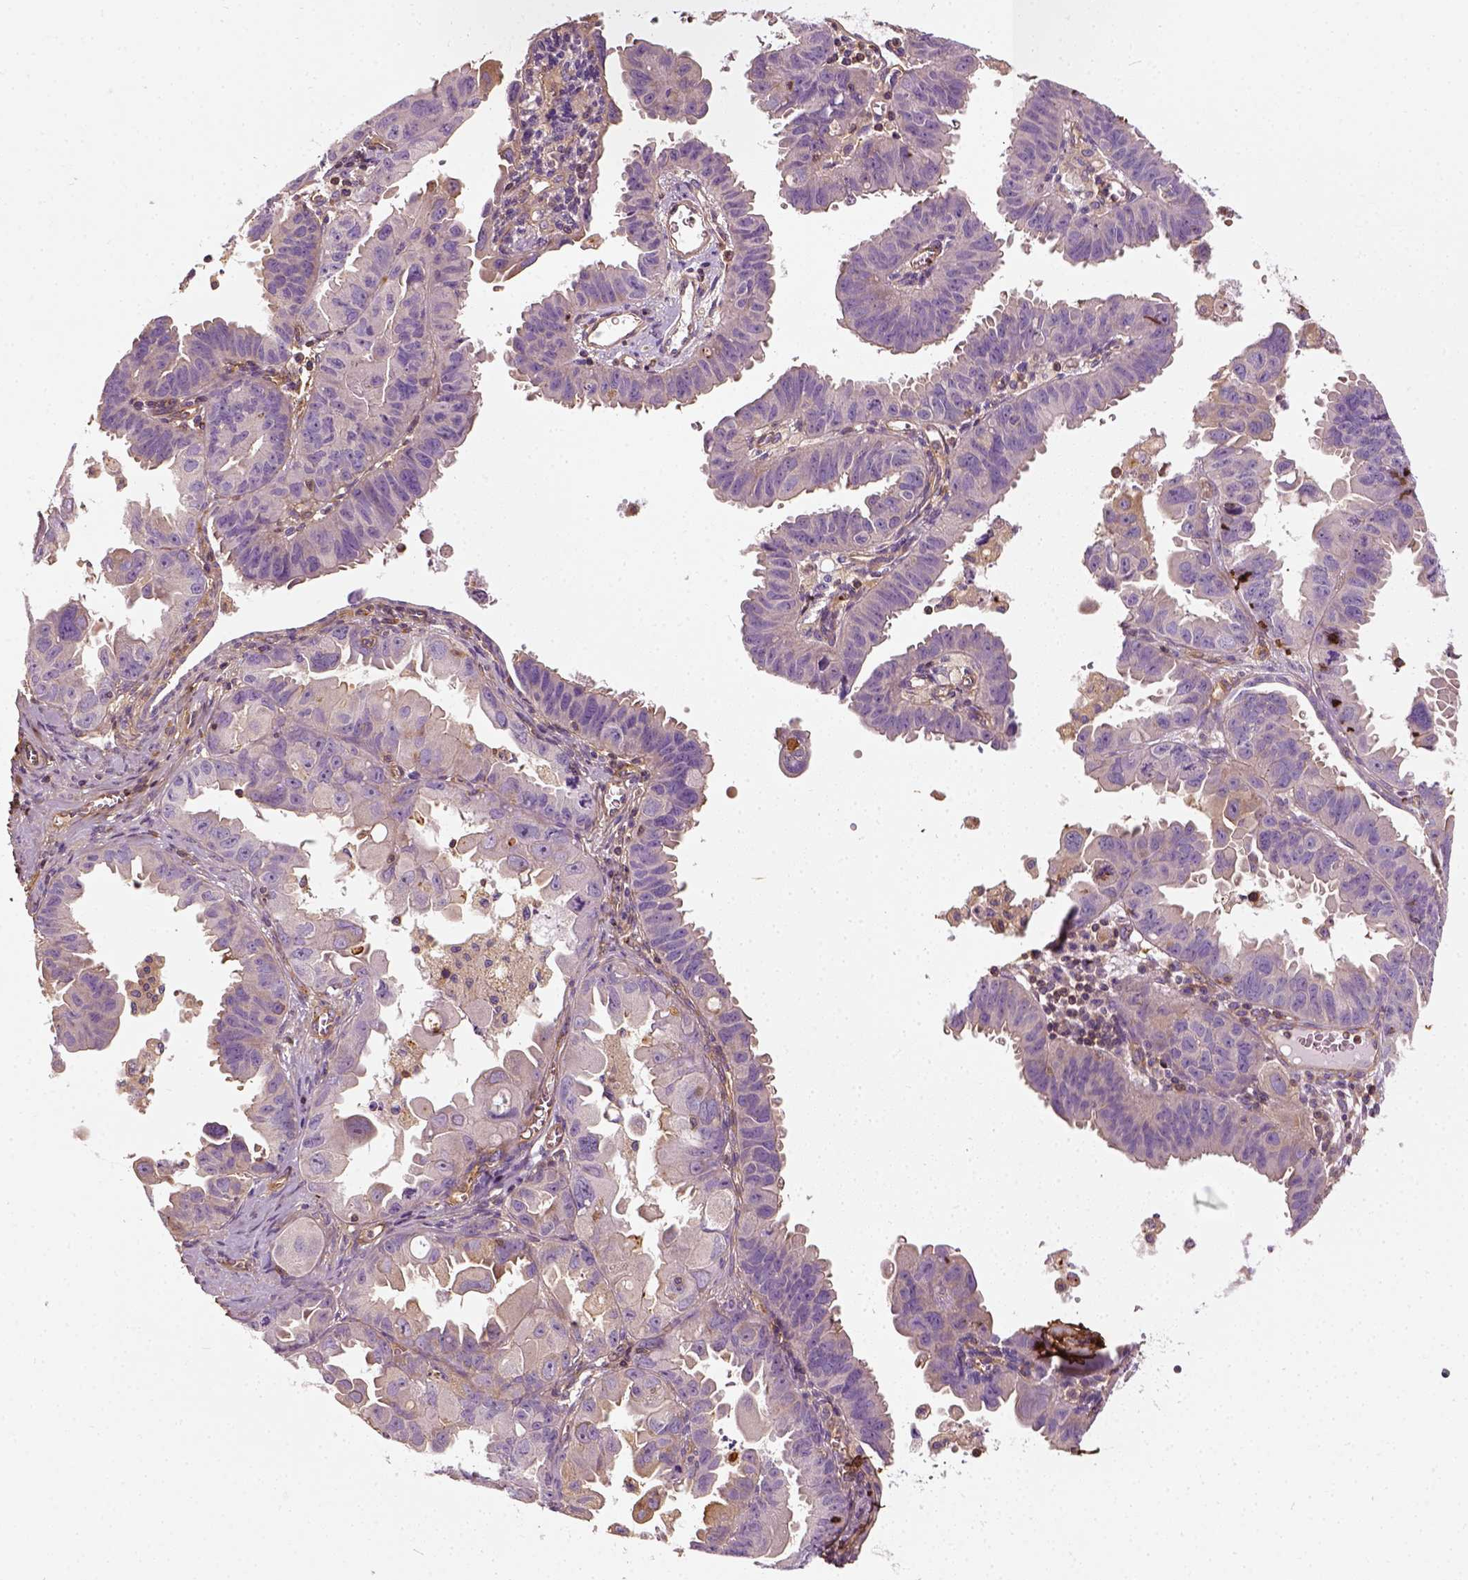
{"staining": {"intensity": "negative", "quantity": "none", "location": "none"}, "tissue": "ovarian cancer", "cell_type": "Tumor cells", "image_type": "cancer", "snomed": [{"axis": "morphology", "description": "Carcinoma, endometroid"}, {"axis": "topography", "description": "Ovary"}], "caption": "Human endometroid carcinoma (ovarian) stained for a protein using immunohistochemistry demonstrates no staining in tumor cells.", "gene": "COL6A2", "patient": {"sex": "female", "age": 85}}